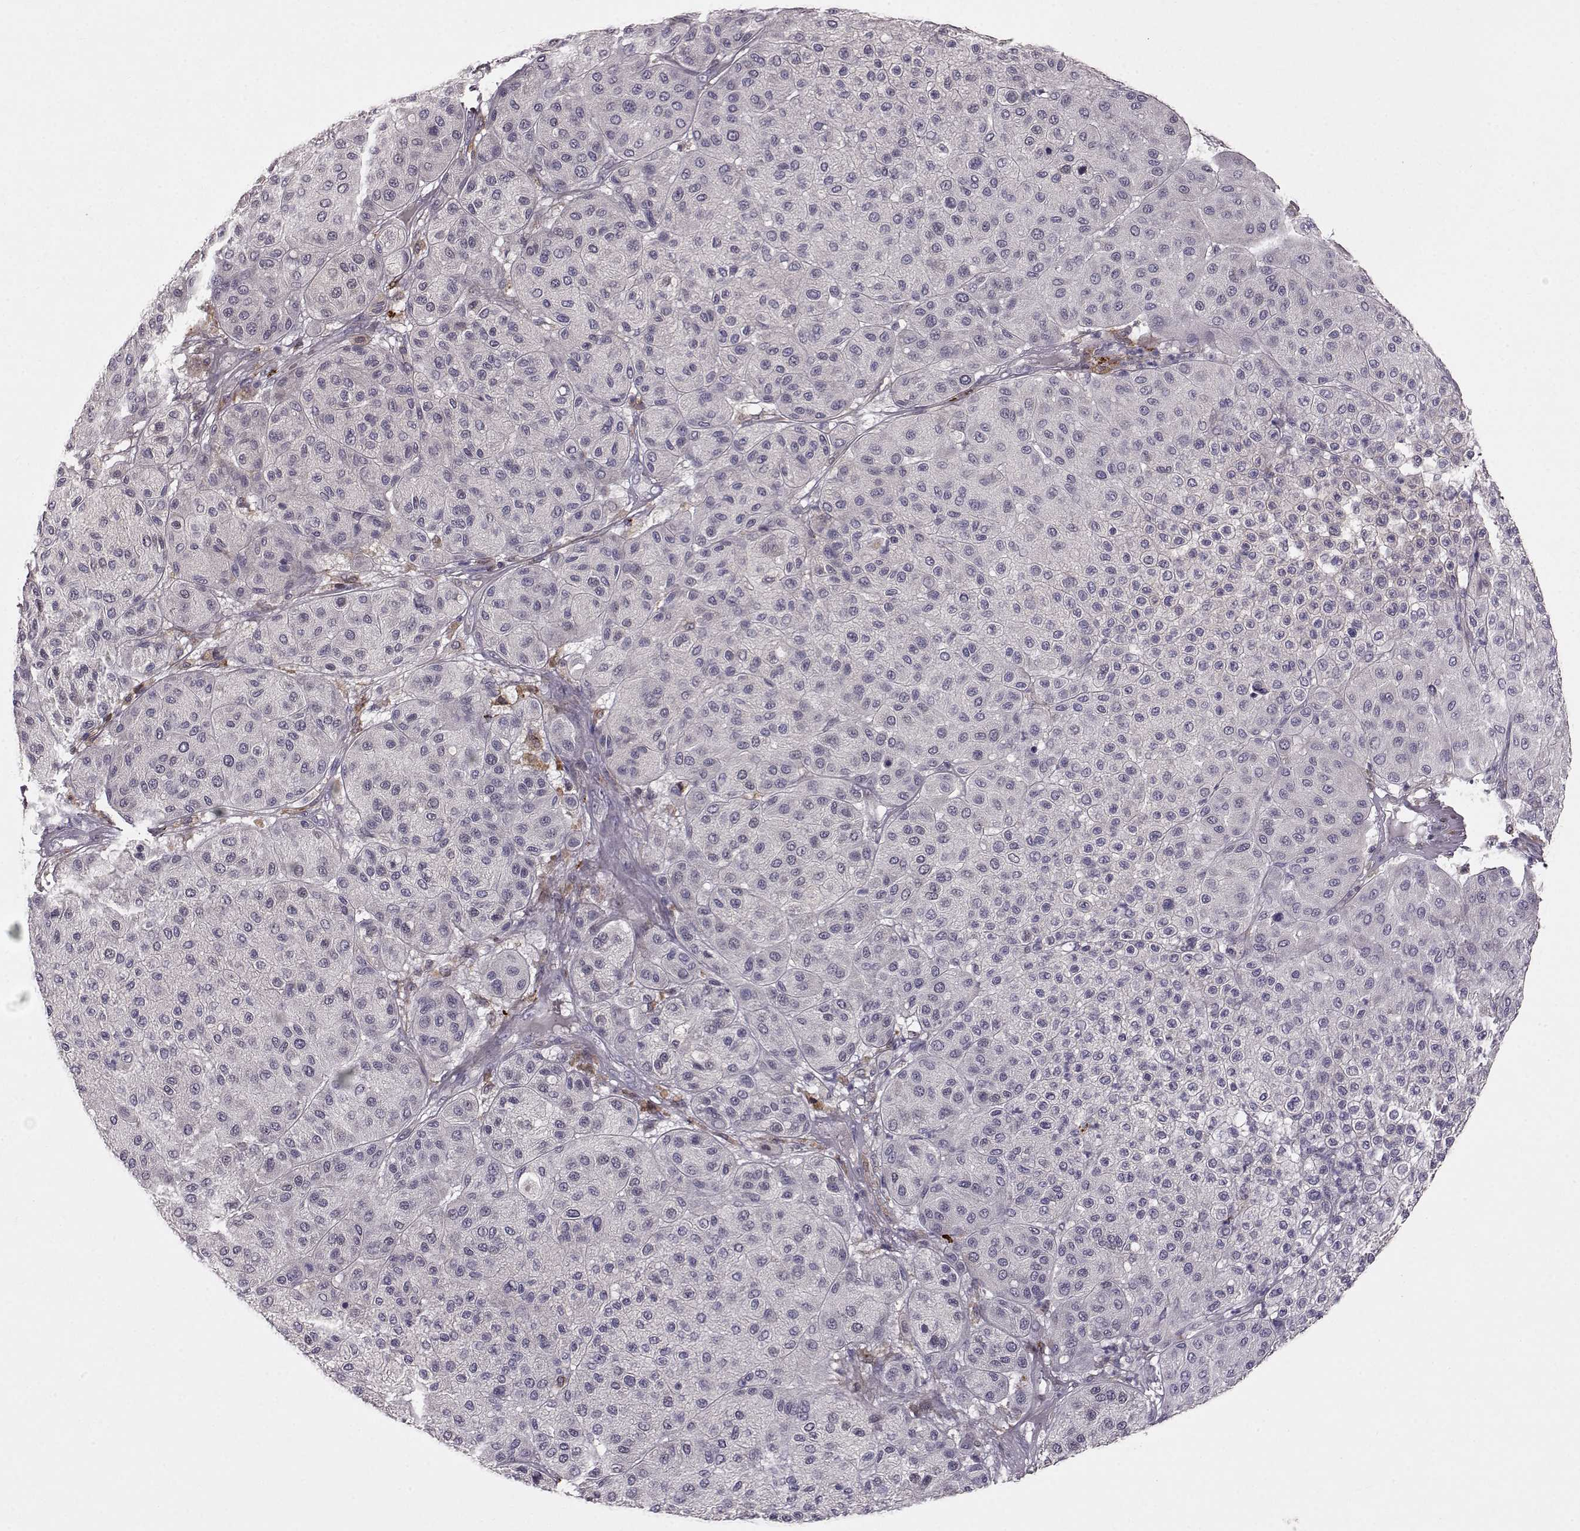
{"staining": {"intensity": "negative", "quantity": "none", "location": "none"}, "tissue": "melanoma", "cell_type": "Tumor cells", "image_type": "cancer", "snomed": [{"axis": "morphology", "description": "Malignant melanoma, Metastatic site"}, {"axis": "topography", "description": "Smooth muscle"}], "caption": "A micrograph of malignant melanoma (metastatic site) stained for a protein demonstrates no brown staining in tumor cells.", "gene": "CCNF", "patient": {"sex": "male", "age": 41}}